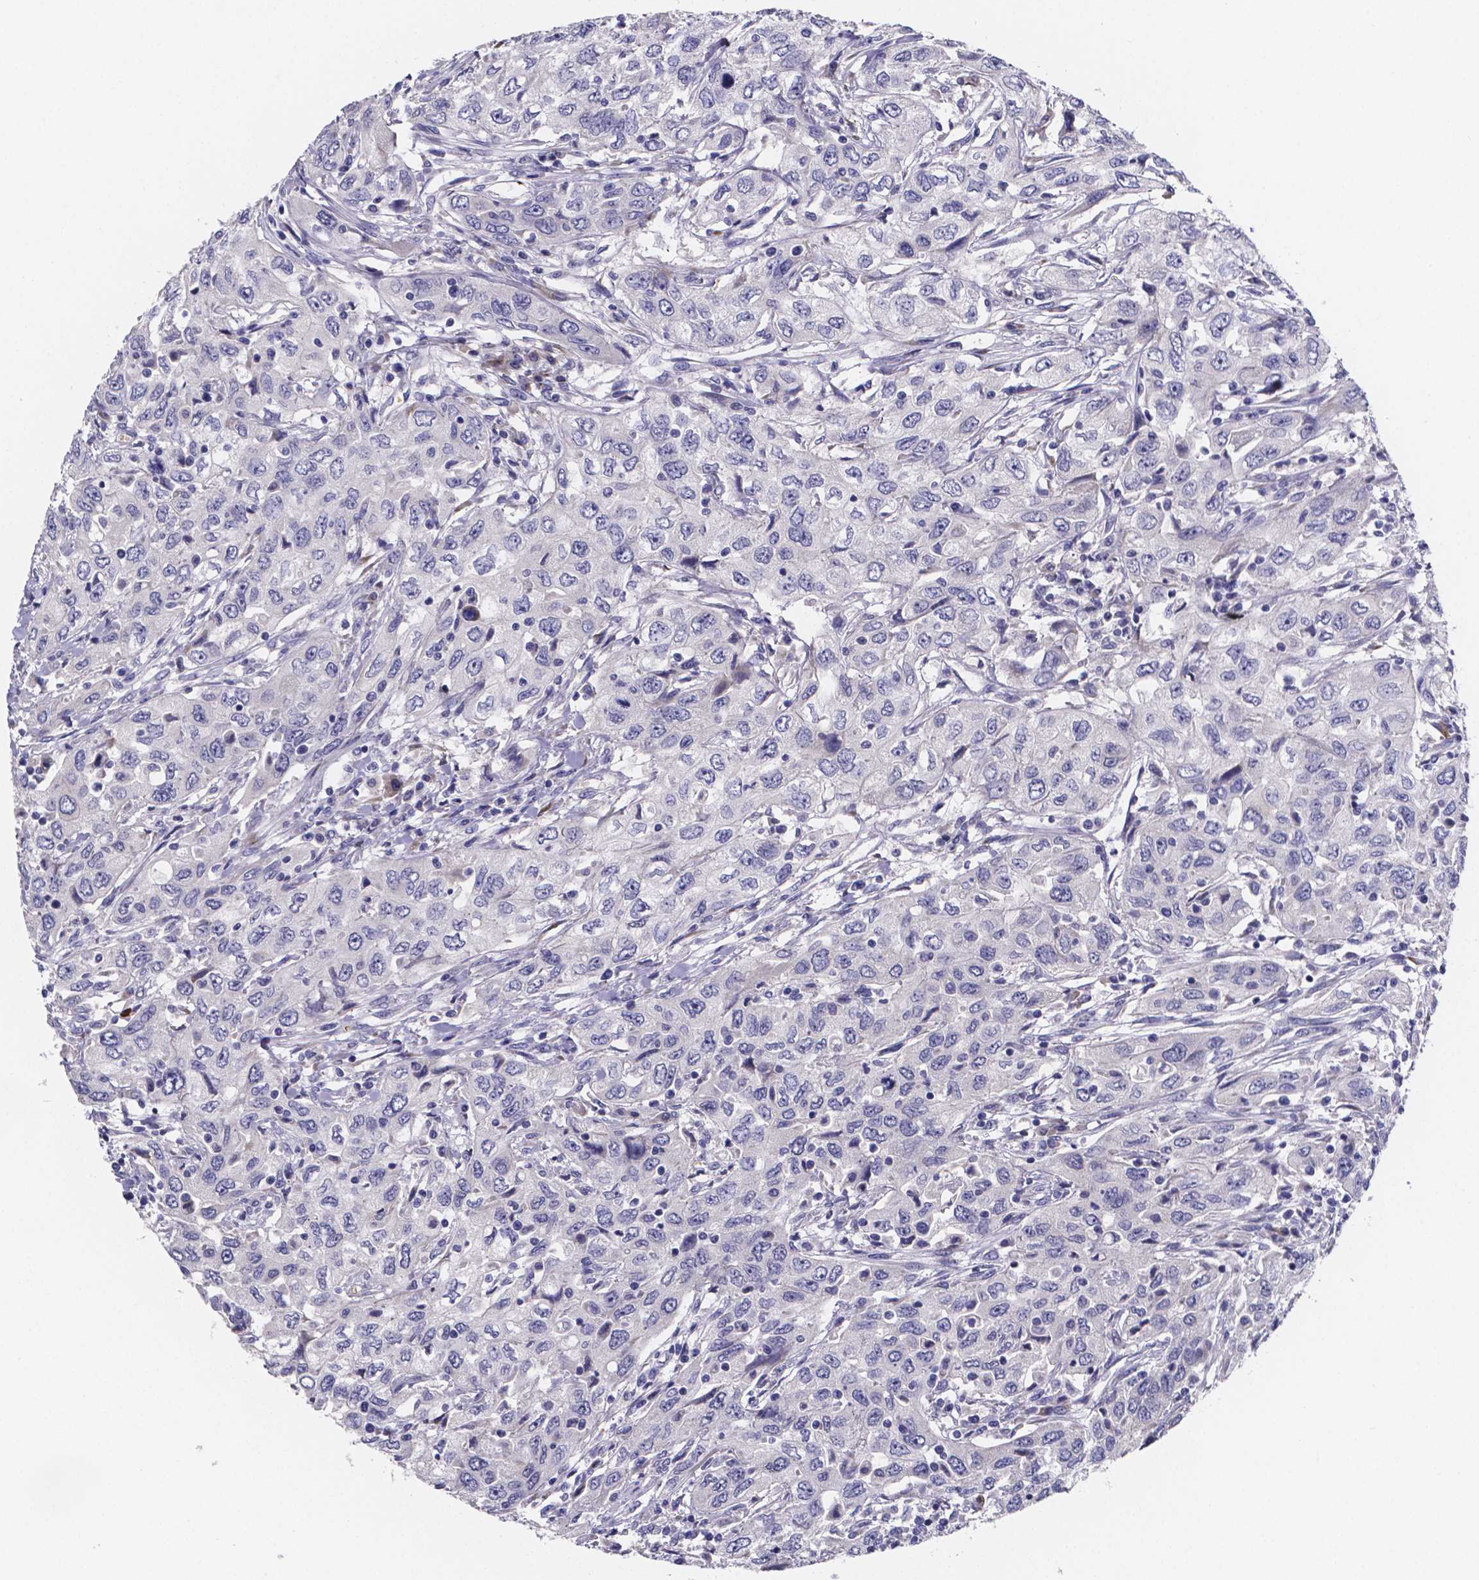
{"staining": {"intensity": "negative", "quantity": "none", "location": "none"}, "tissue": "urothelial cancer", "cell_type": "Tumor cells", "image_type": "cancer", "snomed": [{"axis": "morphology", "description": "Urothelial carcinoma, High grade"}, {"axis": "topography", "description": "Urinary bladder"}], "caption": "DAB immunohistochemical staining of human high-grade urothelial carcinoma demonstrates no significant staining in tumor cells.", "gene": "GABRA3", "patient": {"sex": "male", "age": 76}}